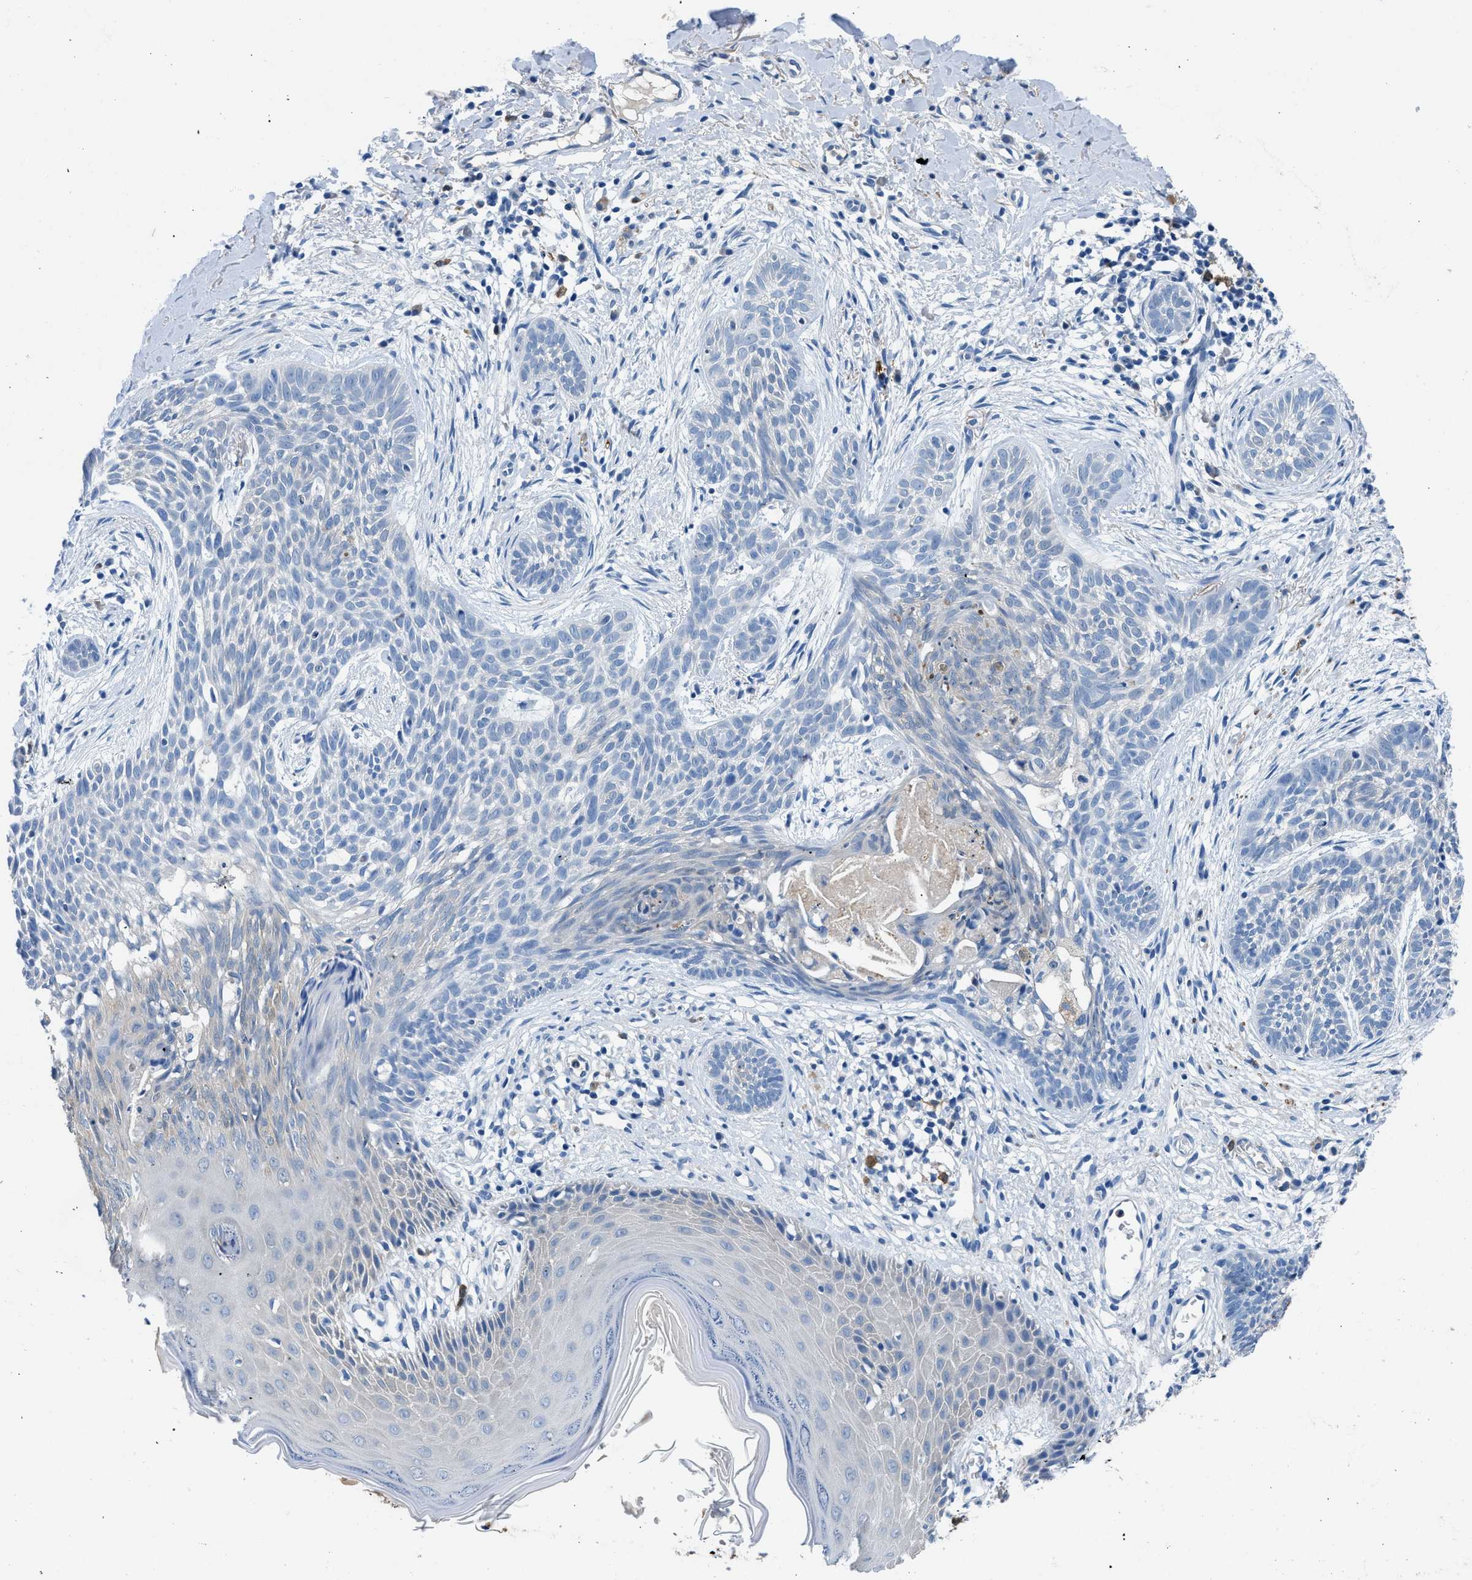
{"staining": {"intensity": "negative", "quantity": "none", "location": "none"}, "tissue": "skin cancer", "cell_type": "Tumor cells", "image_type": "cancer", "snomed": [{"axis": "morphology", "description": "Basal cell carcinoma"}, {"axis": "topography", "description": "Skin"}], "caption": "A high-resolution image shows IHC staining of basal cell carcinoma (skin), which reveals no significant positivity in tumor cells.", "gene": "FADS6", "patient": {"sex": "female", "age": 59}}